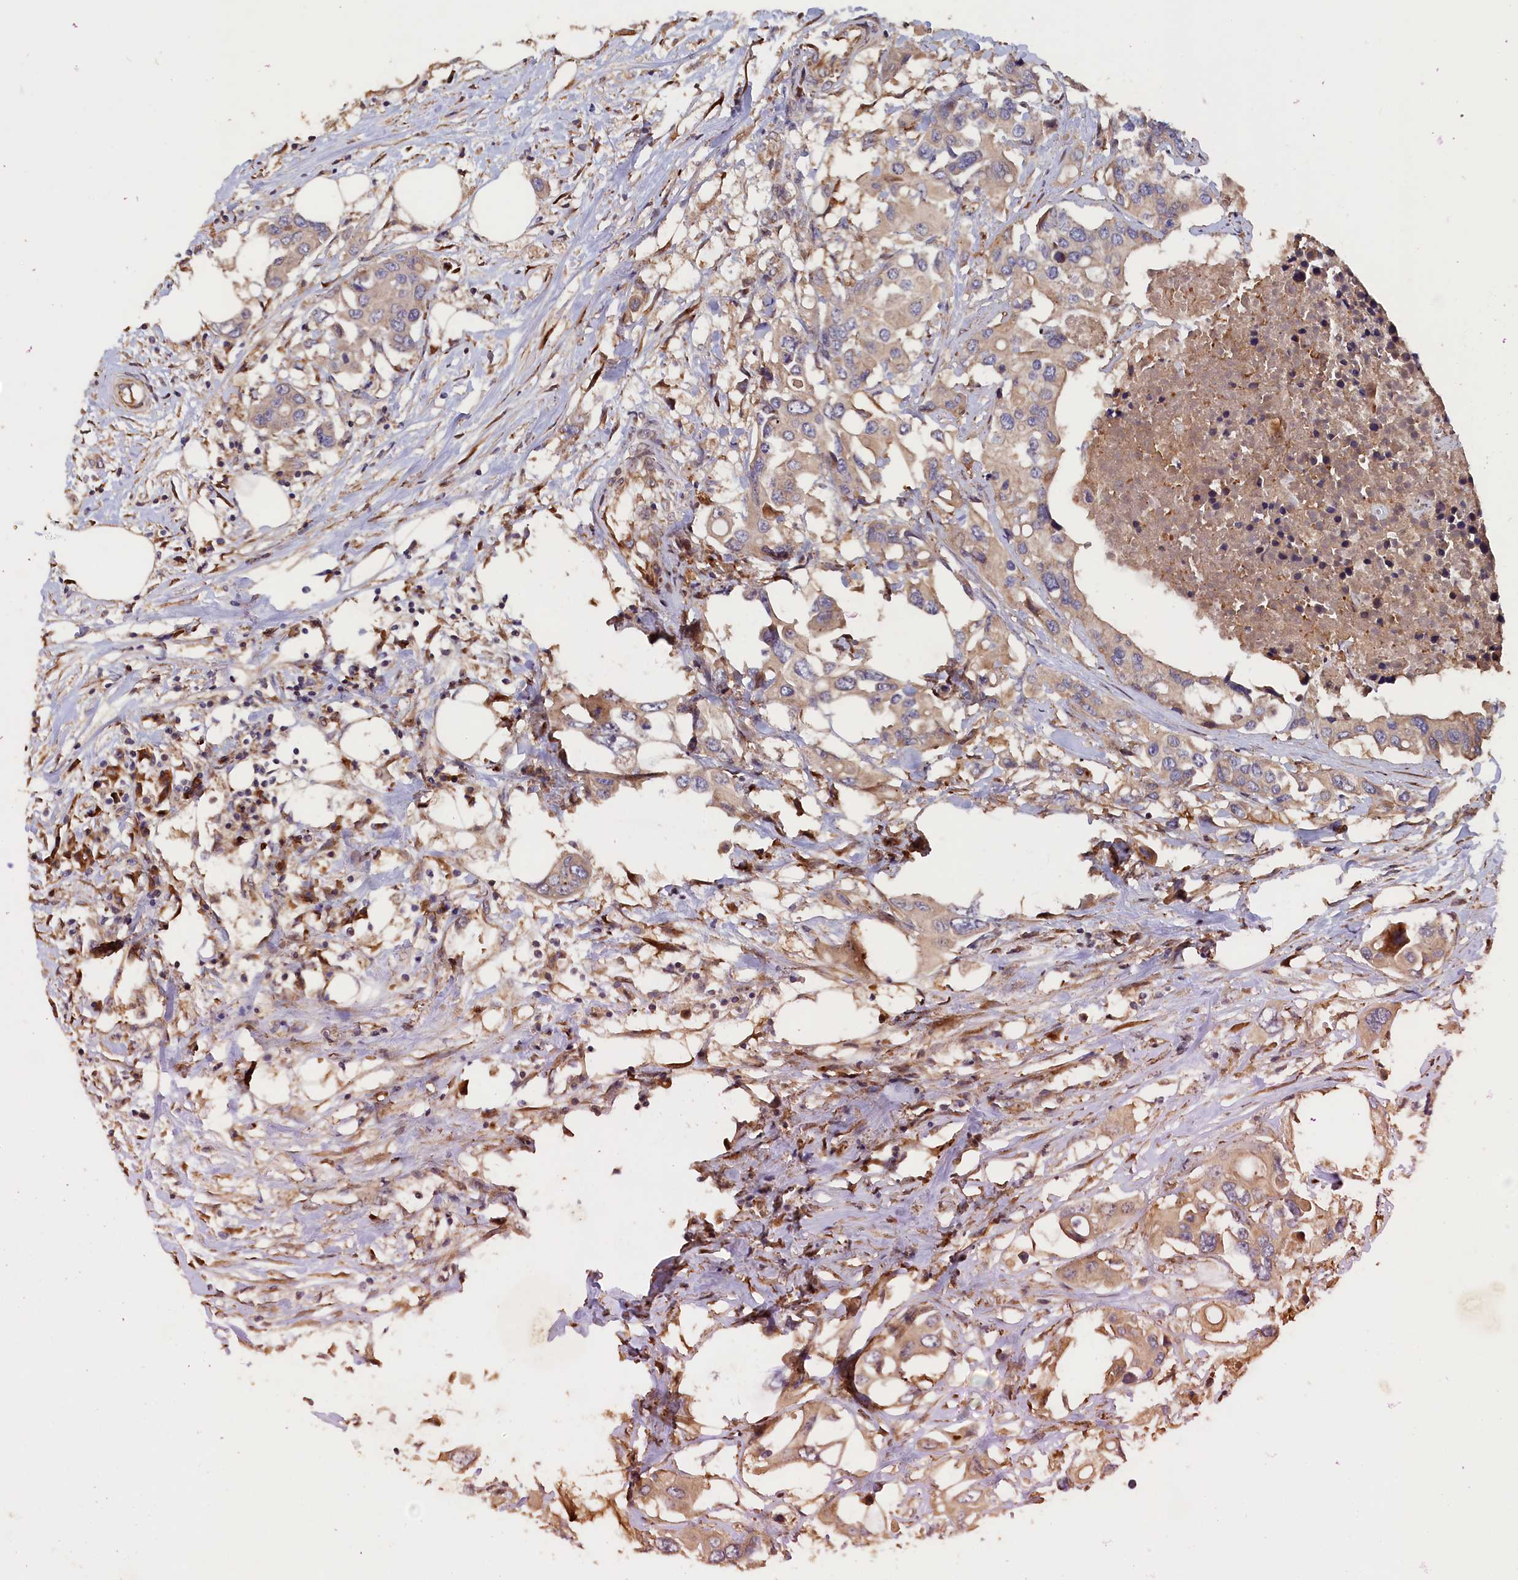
{"staining": {"intensity": "weak", "quantity": "25%-75%", "location": "cytoplasmic/membranous"}, "tissue": "colorectal cancer", "cell_type": "Tumor cells", "image_type": "cancer", "snomed": [{"axis": "morphology", "description": "Adenocarcinoma, NOS"}, {"axis": "topography", "description": "Colon"}], "caption": "Colorectal adenocarcinoma stained for a protein (brown) displays weak cytoplasmic/membranous positive positivity in approximately 25%-75% of tumor cells.", "gene": "GREB1L", "patient": {"sex": "male", "age": 77}}